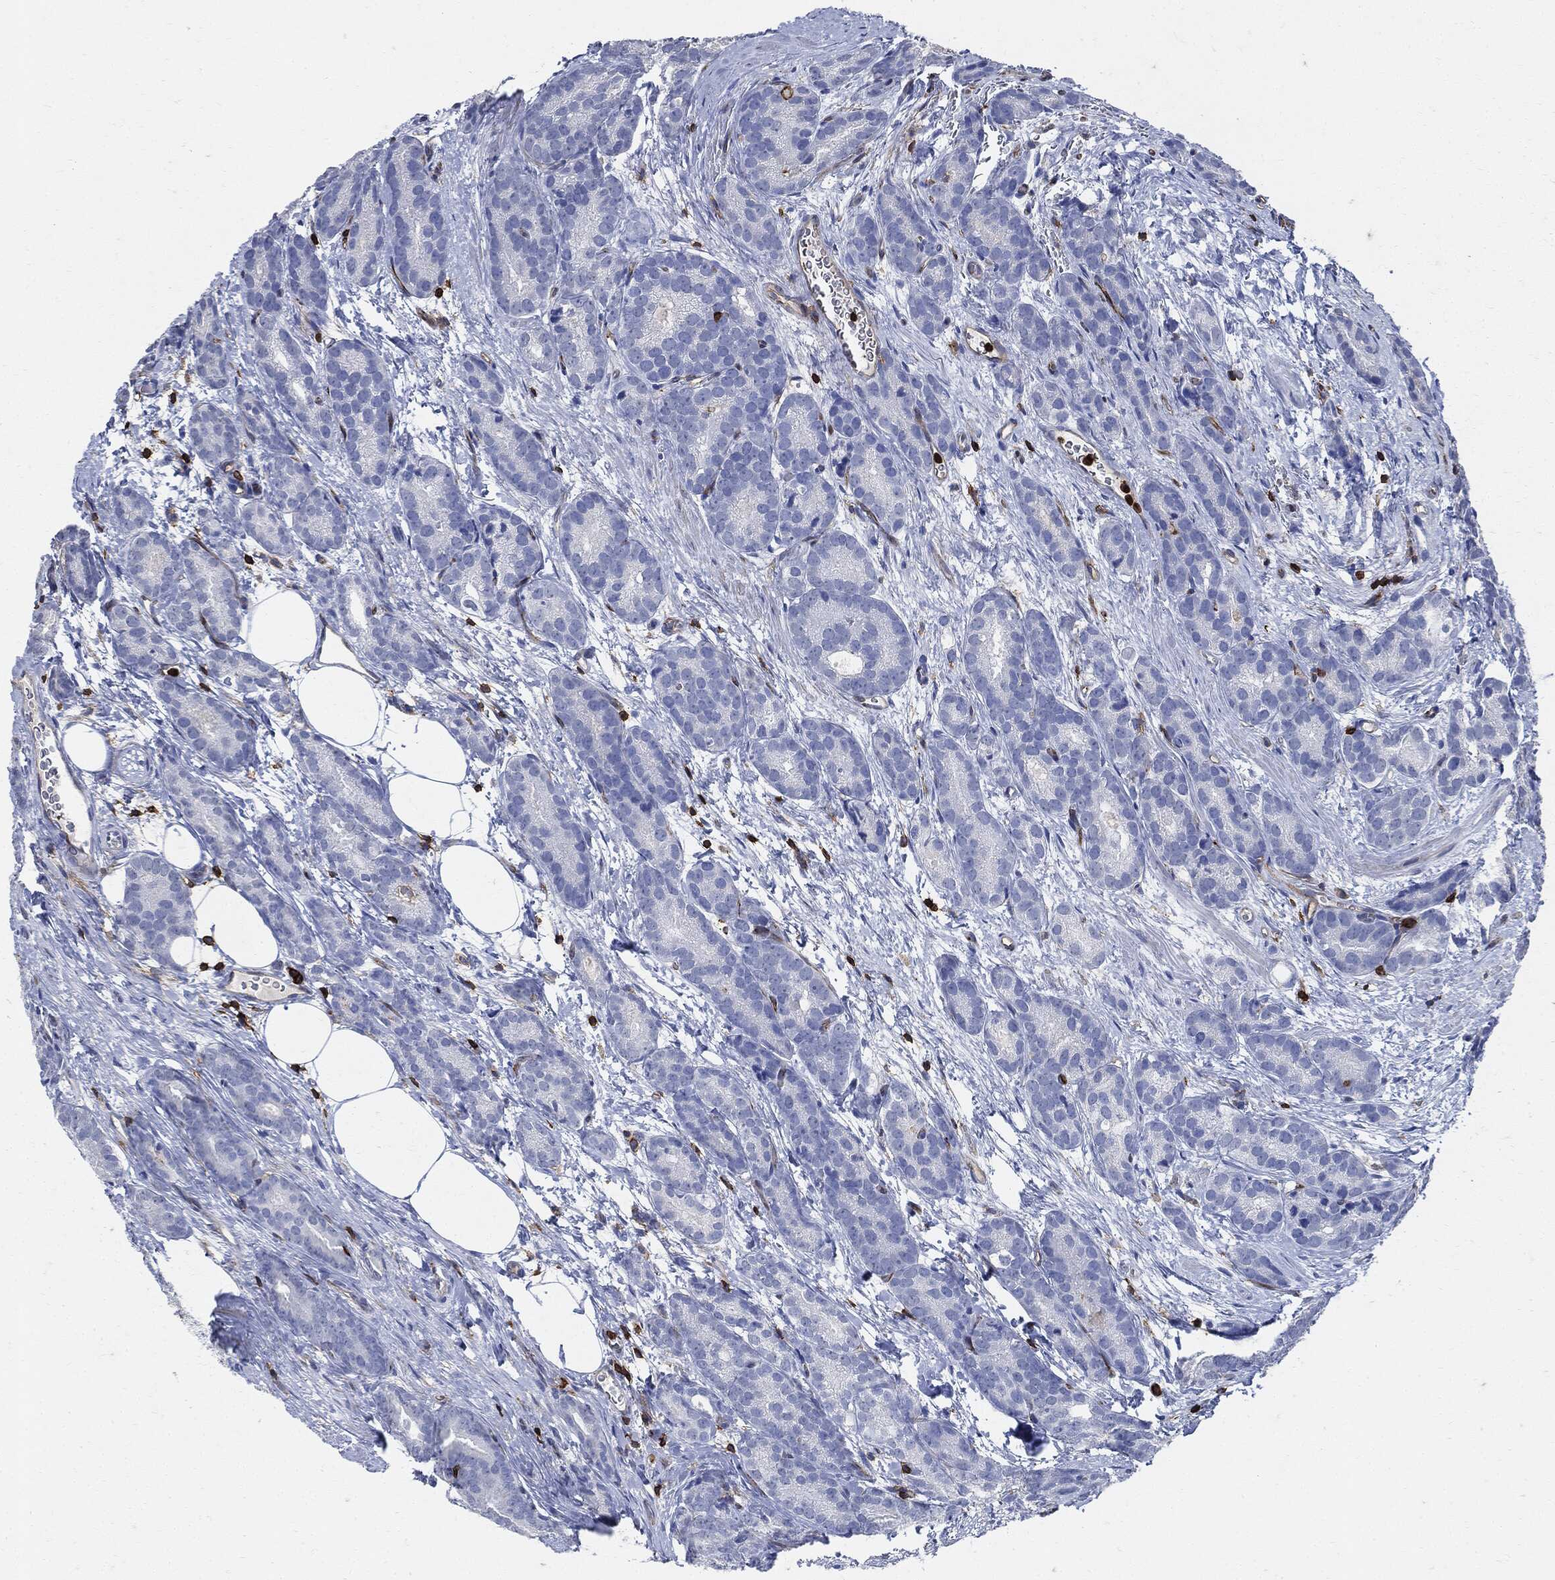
{"staining": {"intensity": "negative", "quantity": "none", "location": "none"}, "tissue": "prostate cancer", "cell_type": "Tumor cells", "image_type": "cancer", "snomed": [{"axis": "morphology", "description": "Adenocarcinoma, NOS"}, {"axis": "topography", "description": "Prostate"}], "caption": "IHC micrograph of neoplastic tissue: prostate cancer stained with DAB (3,3'-diaminobenzidine) displays no significant protein staining in tumor cells.", "gene": "PTPRC", "patient": {"sex": "male", "age": 71}}